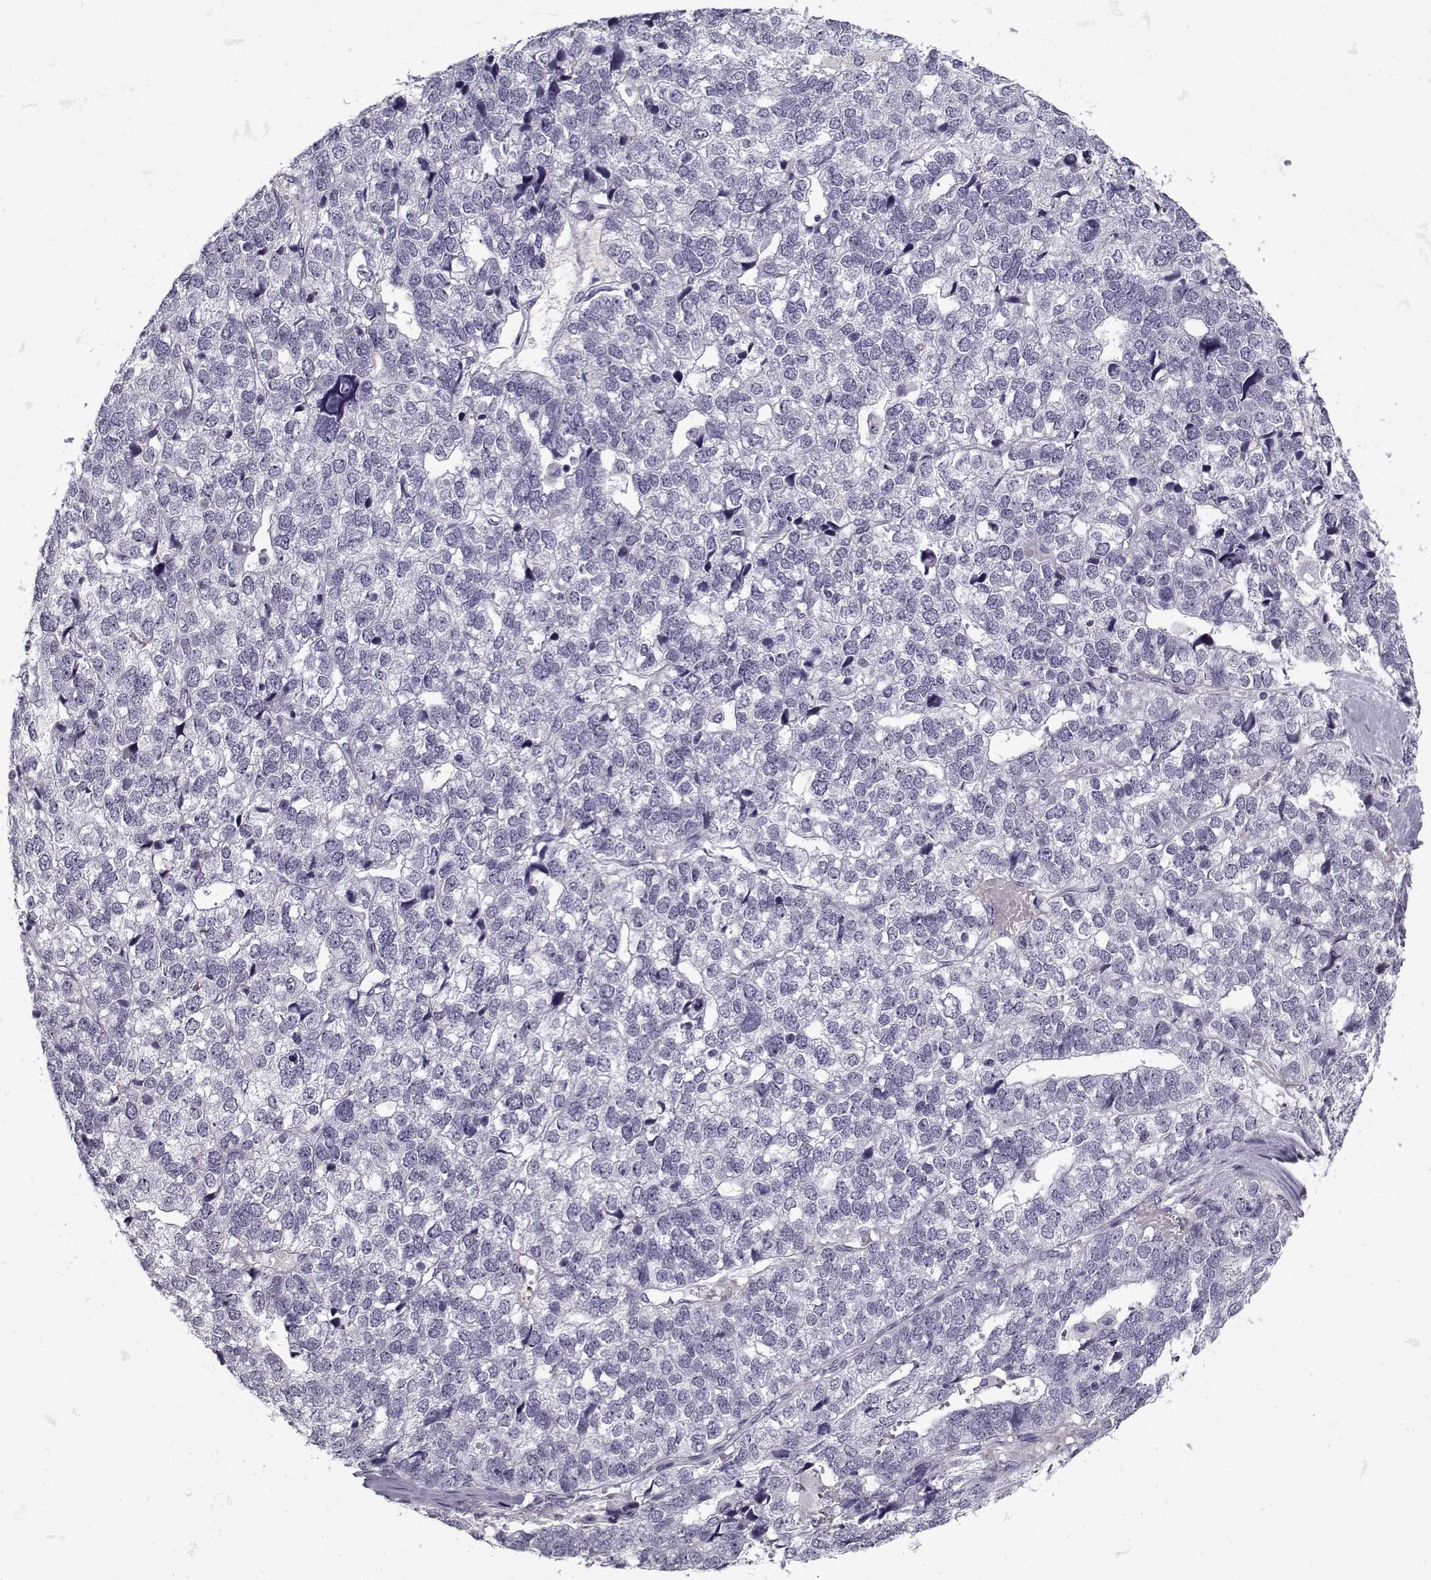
{"staining": {"intensity": "negative", "quantity": "none", "location": "none"}, "tissue": "stomach cancer", "cell_type": "Tumor cells", "image_type": "cancer", "snomed": [{"axis": "morphology", "description": "Adenocarcinoma, NOS"}, {"axis": "topography", "description": "Stomach"}], "caption": "Protein analysis of stomach cancer (adenocarcinoma) exhibits no significant expression in tumor cells.", "gene": "SPACA9", "patient": {"sex": "male", "age": 69}}